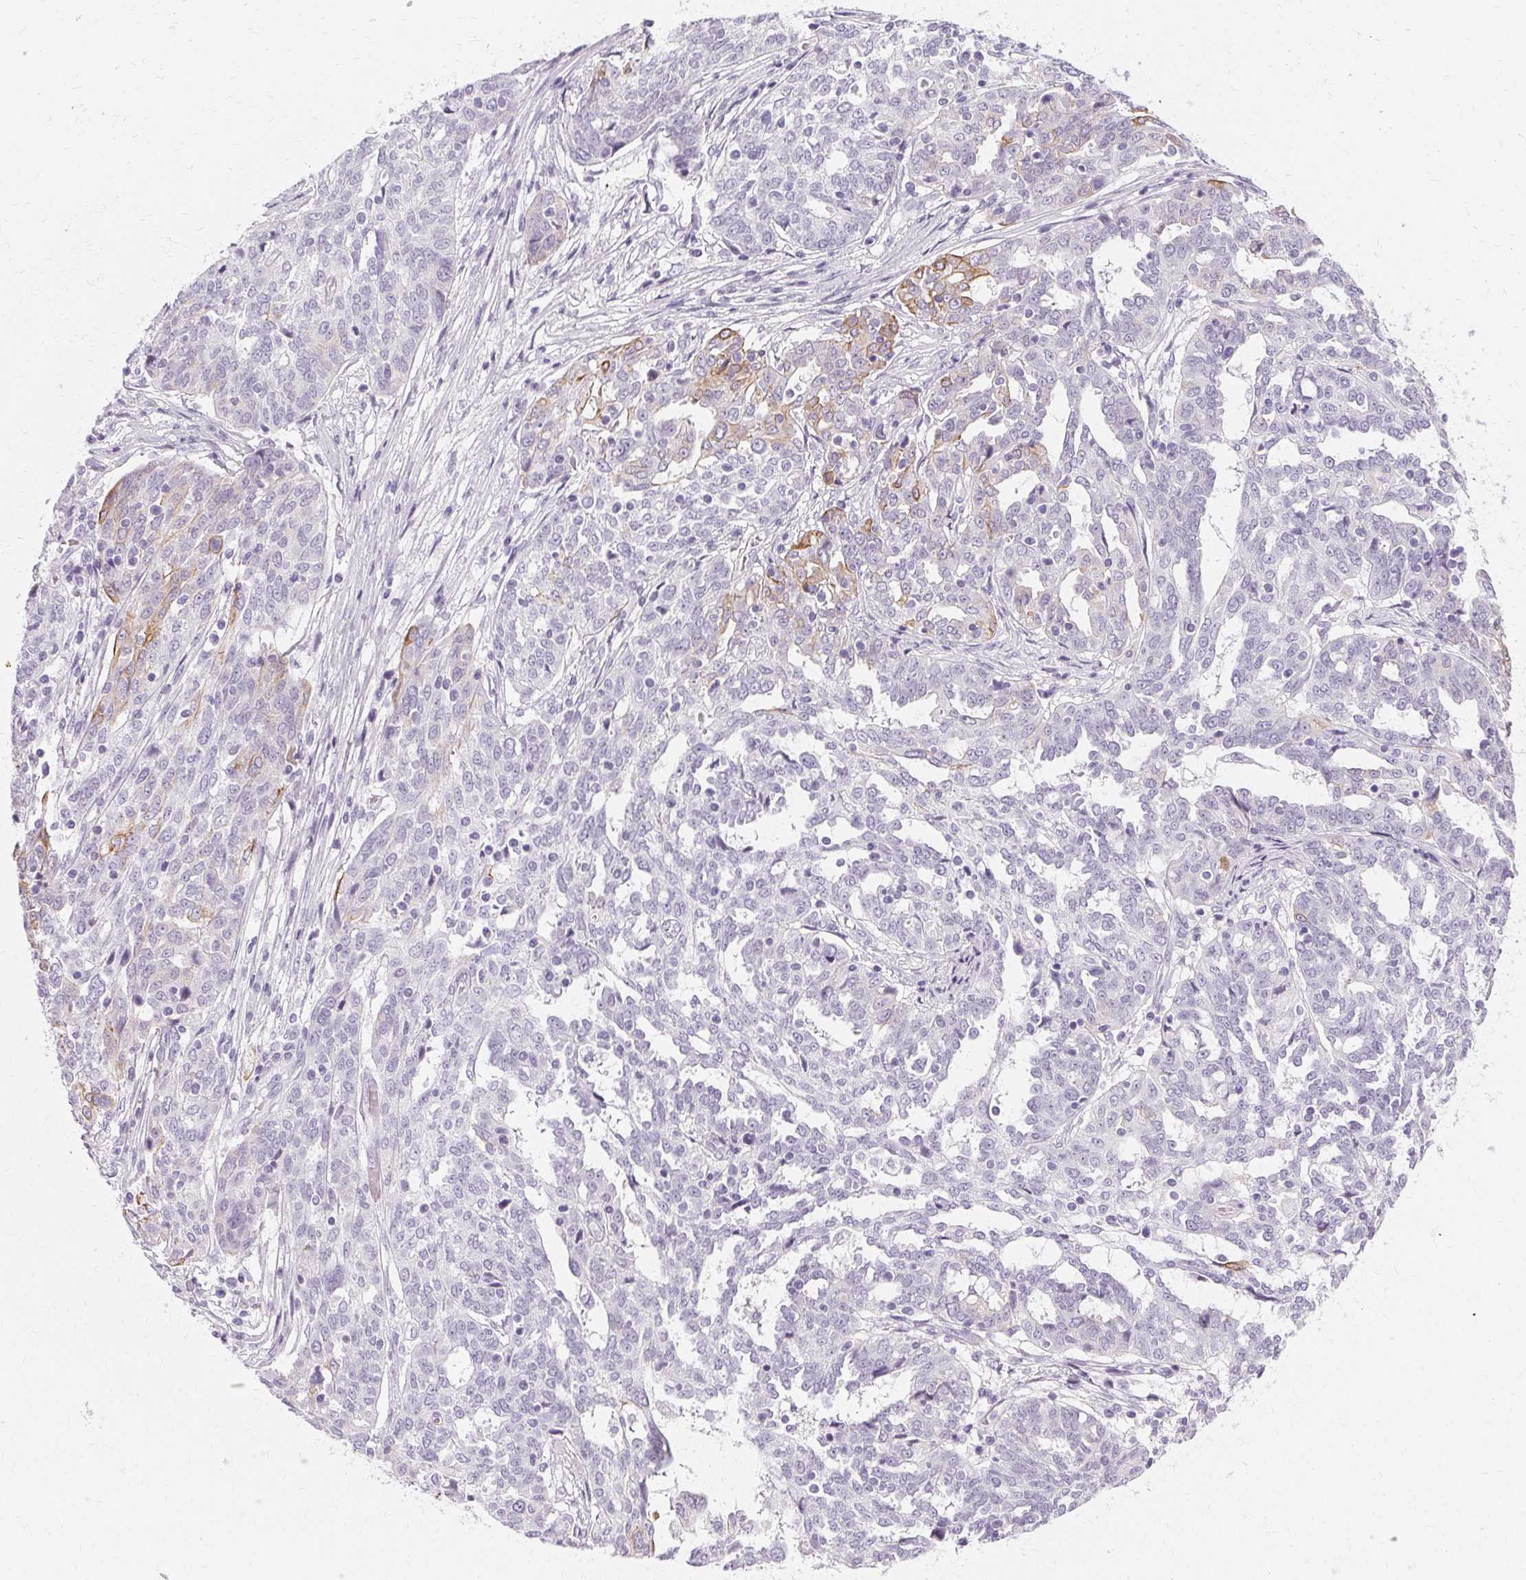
{"staining": {"intensity": "moderate", "quantity": "<25%", "location": "cytoplasmic/membranous"}, "tissue": "ovarian cancer", "cell_type": "Tumor cells", "image_type": "cancer", "snomed": [{"axis": "morphology", "description": "Cystadenocarcinoma, serous, NOS"}, {"axis": "topography", "description": "Ovary"}], "caption": "A brown stain shows moderate cytoplasmic/membranous expression of a protein in ovarian cancer (serous cystadenocarcinoma) tumor cells. (DAB (3,3'-diaminobenzidine) IHC, brown staining for protein, blue staining for nuclei).", "gene": "KRT6C", "patient": {"sex": "female", "age": 67}}